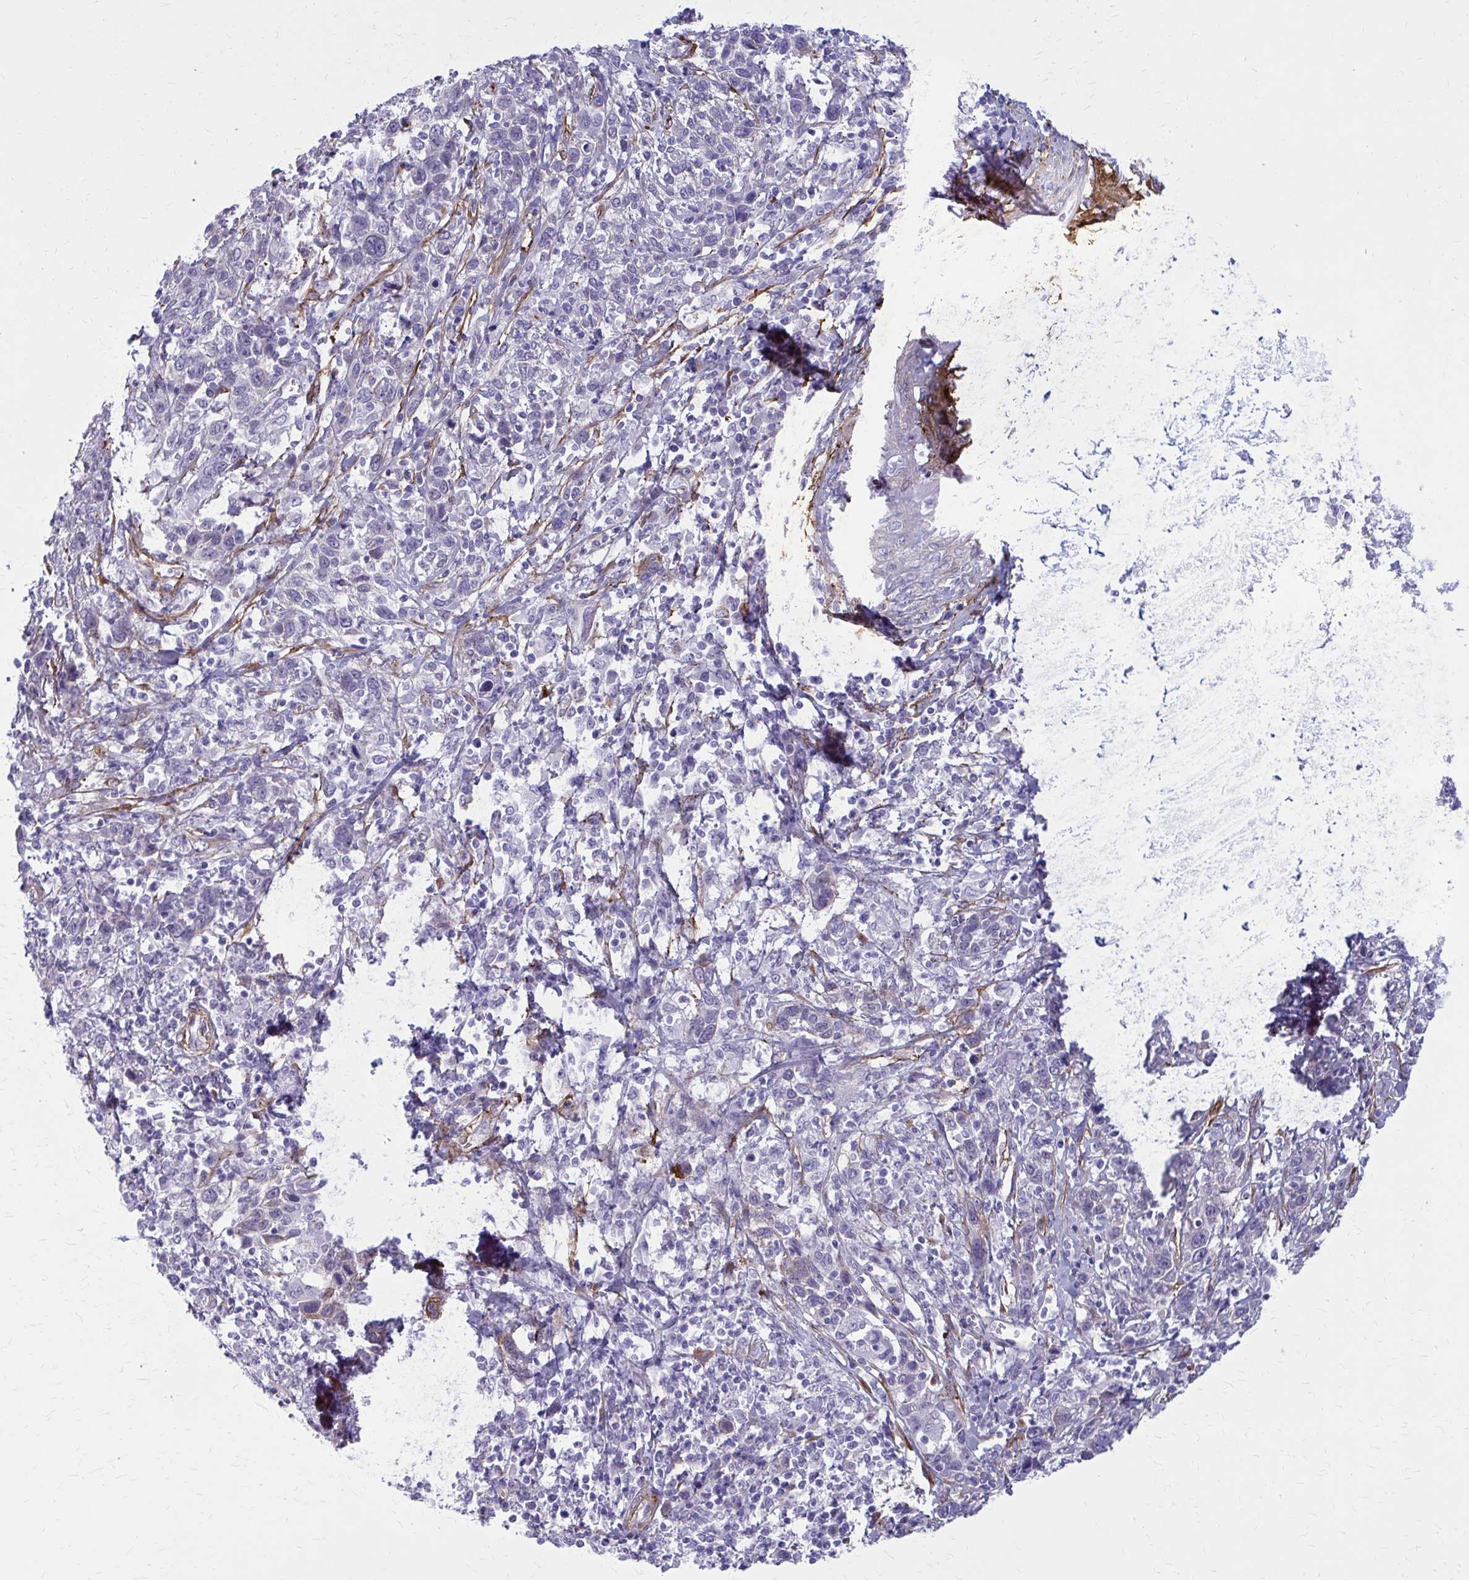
{"staining": {"intensity": "negative", "quantity": "none", "location": "none"}, "tissue": "cervical cancer", "cell_type": "Tumor cells", "image_type": "cancer", "snomed": [{"axis": "morphology", "description": "Squamous cell carcinoma, NOS"}, {"axis": "topography", "description": "Cervix"}], "caption": "Tumor cells show no significant protein staining in cervical squamous cell carcinoma. (Stains: DAB (3,3'-diaminobenzidine) immunohistochemistry (IHC) with hematoxylin counter stain, Microscopy: brightfield microscopy at high magnification).", "gene": "AKAP12", "patient": {"sex": "female", "age": 46}}